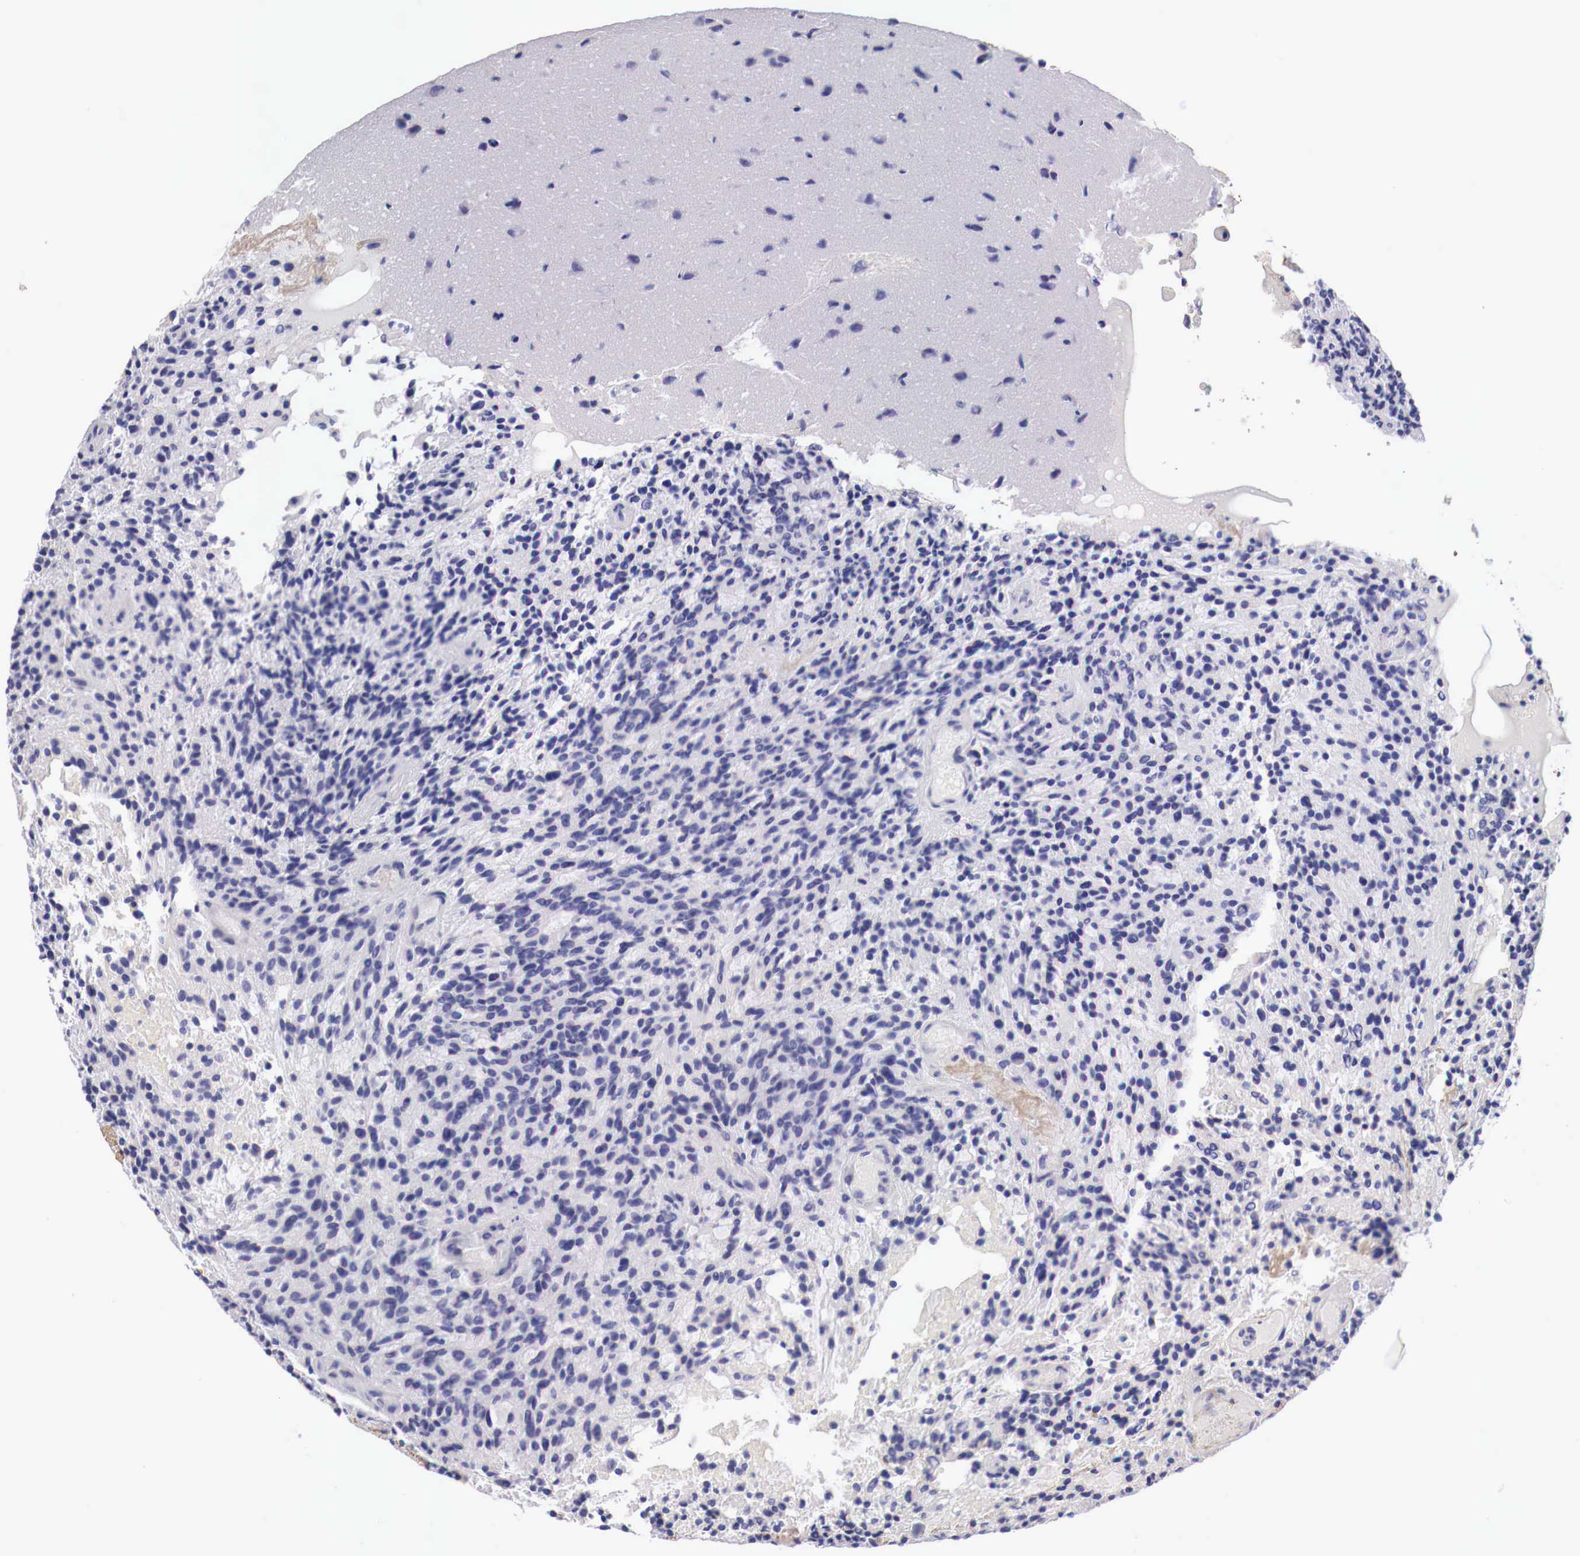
{"staining": {"intensity": "negative", "quantity": "none", "location": "none"}, "tissue": "glioma", "cell_type": "Tumor cells", "image_type": "cancer", "snomed": [{"axis": "morphology", "description": "Glioma, malignant, High grade"}, {"axis": "topography", "description": "Brain"}], "caption": "An image of human glioma is negative for staining in tumor cells. (DAB IHC, high magnification).", "gene": "PITPNA", "patient": {"sex": "female", "age": 13}}